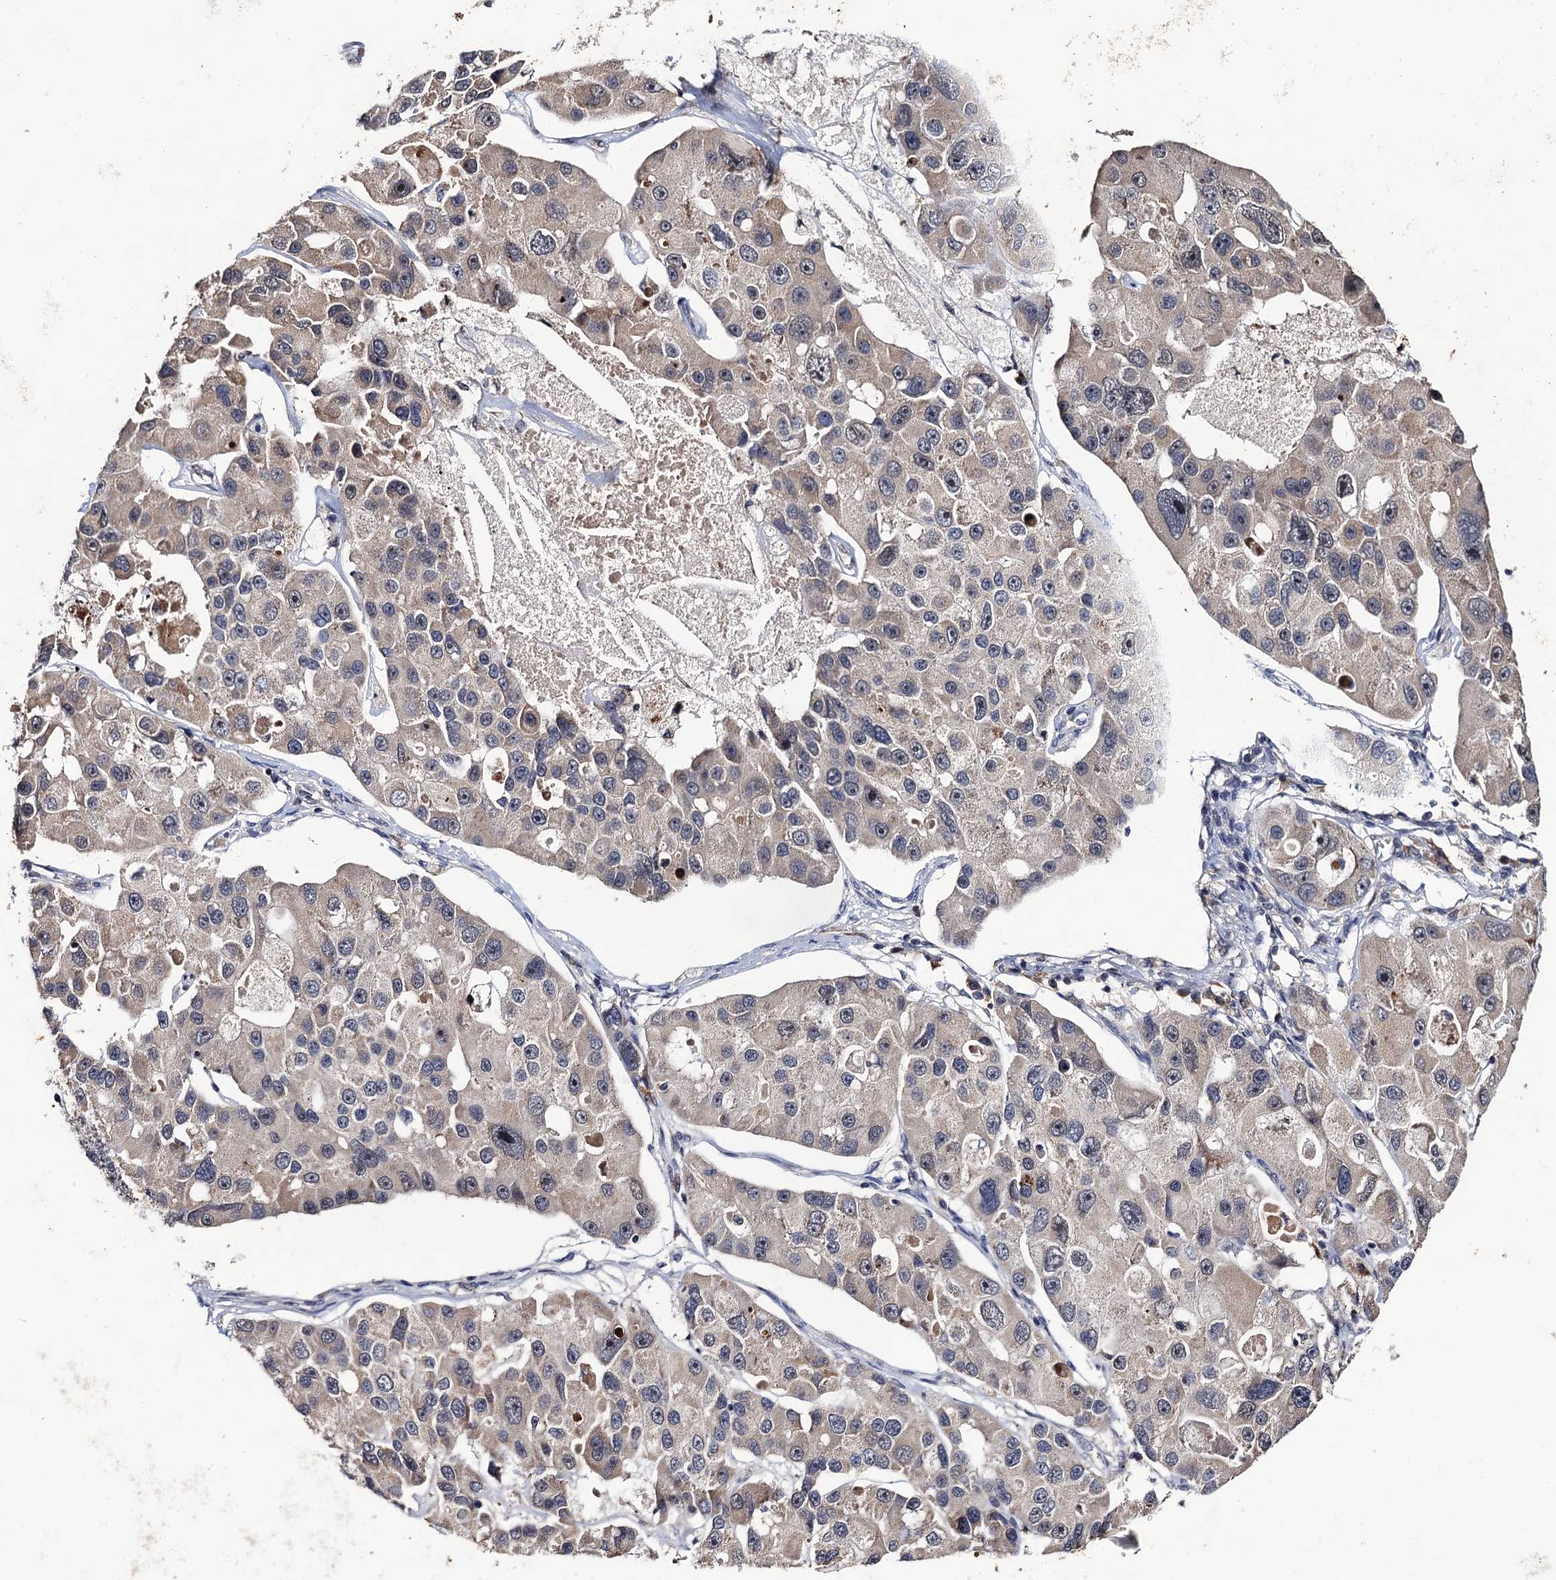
{"staining": {"intensity": "negative", "quantity": "none", "location": "none"}, "tissue": "lung cancer", "cell_type": "Tumor cells", "image_type": "cancer", "snomed": [{"axis": "morphology", "description": "Adenocarcinoma, NOS"}, {"axis": "topography", "description": "Lung"}], "caption": "This is an immunohistochemistry (IHC) photomicrograph of human adenocarcinoma (lung). There is no staining in tumor cells.", "gene": "LRRC63", "patient": {"sex": "female", "age": 54}}